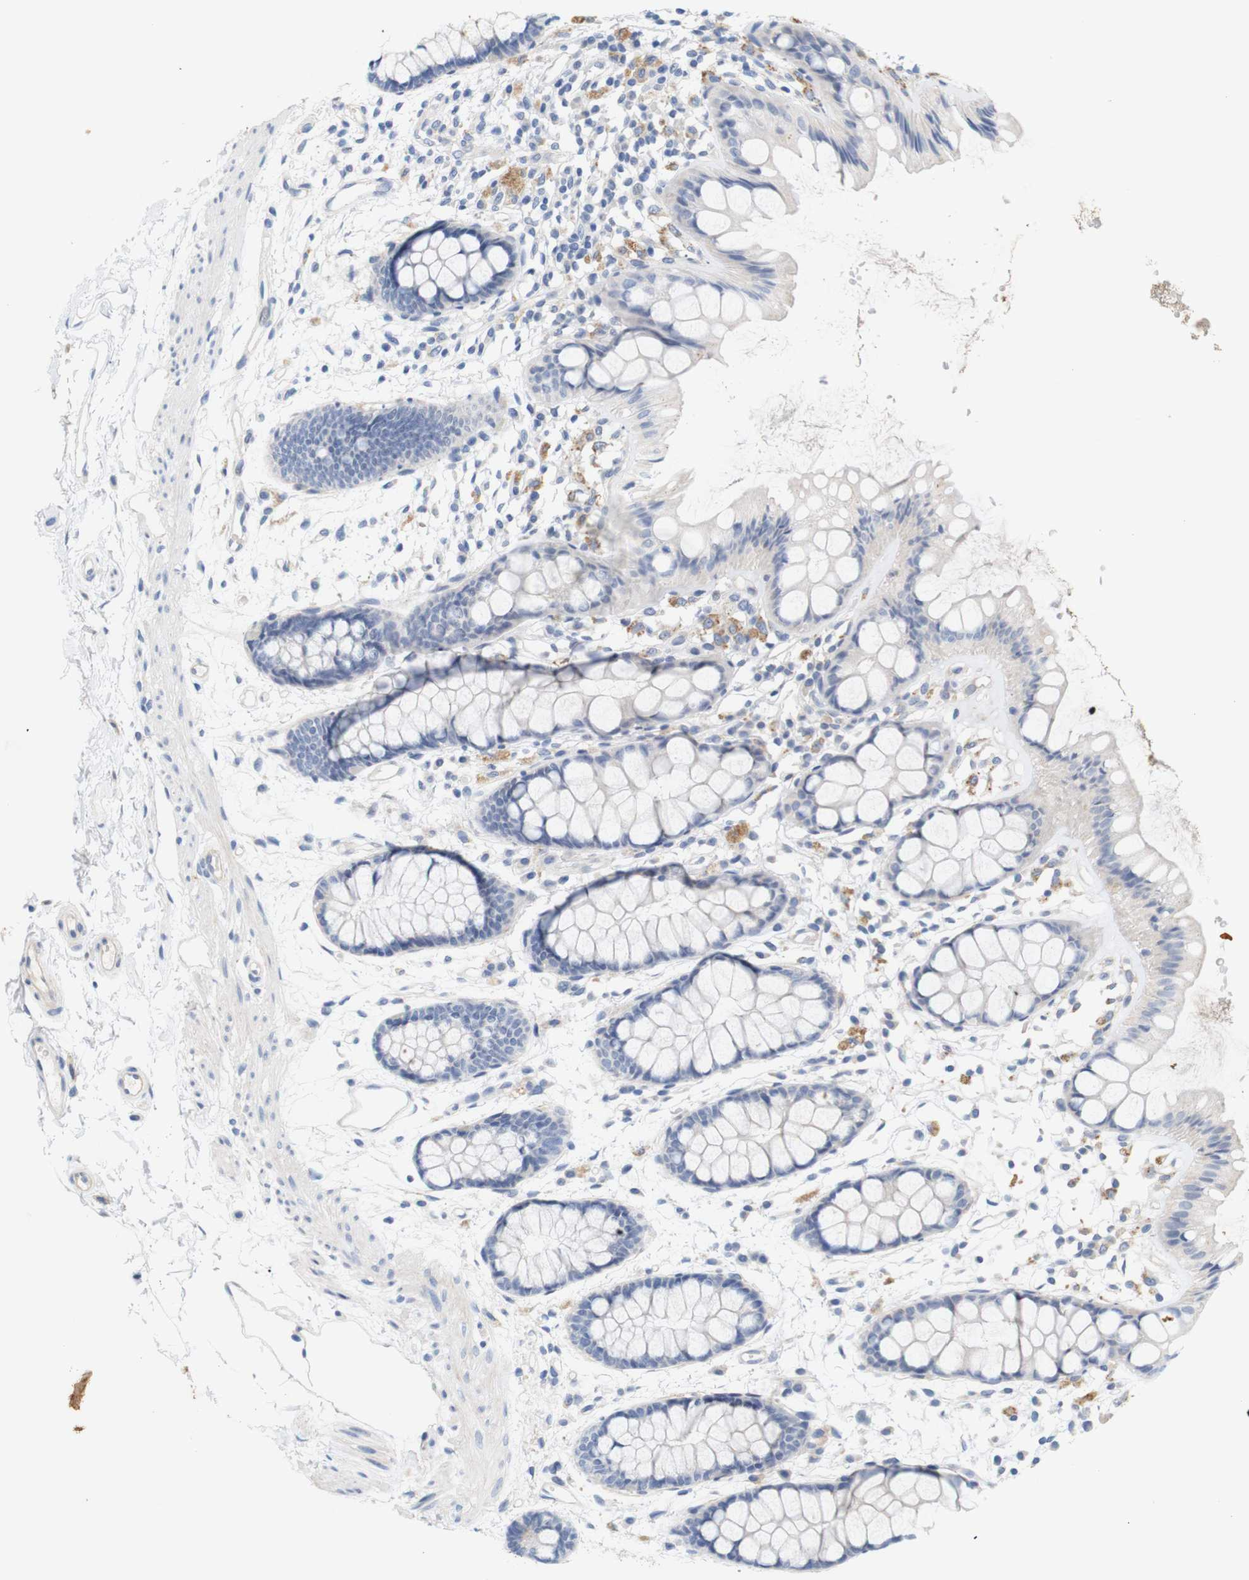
{"staining": {"intensity": "negative", "quantity": "none", "location": "none"}, "tissue": "rectum", "cell_type": "Glandular cells", "image_type": "normal", "snomed": [{"axis": "morphology", "description": "Normal tissue, NOS"}, {"axis": "topography", "description": "Rectum"}], "caption": "The immunohistochemistry image has no significant staining in glandular cells of rectum.", "gene": "ITGA5", "patient": {"sex": "female", "age": 66}}